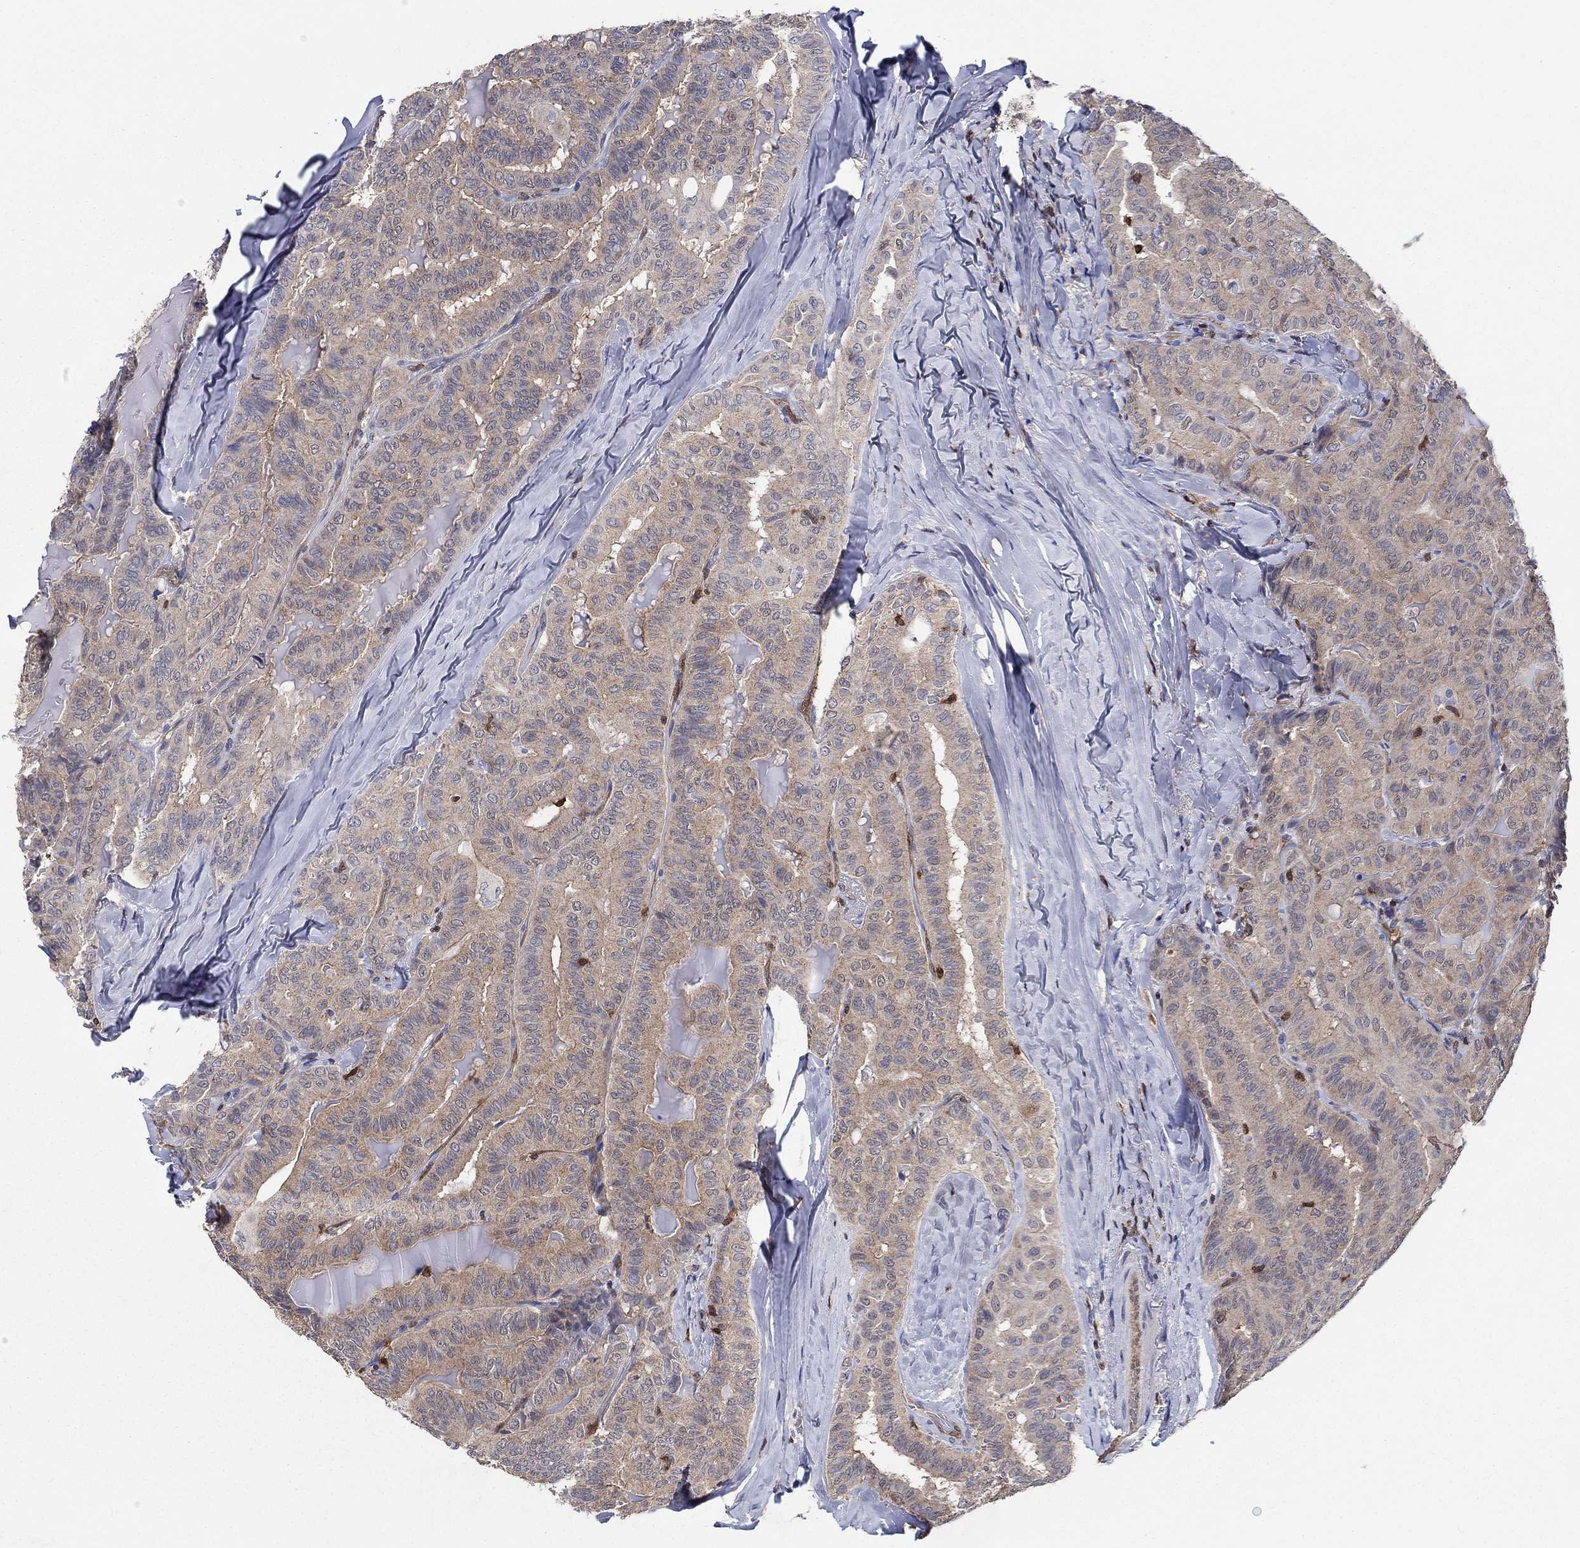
{"staining": {"intensity": "weak", "quantity": "25%-75%", "location": "cytoplasmic/membranous"}, "tissue": "thyroid cancer", "cell_type": "Tumor cells", "image_type": "cancer", "snomed": [{"axis": "morphology", "description": "Papillary adenocarcinoma, NOS"}, {"axis": "topography", "description": "Thyroid gland"}], "caption": "Immunohistochemical staining of human thyroid papillary adenocarcinoma displays weak cytoplasmic/membranous protein positivity in about 25%-75% of tumor cells.", "gene": "AGFG2", "patient": {"sex": "female", "age": 68}}